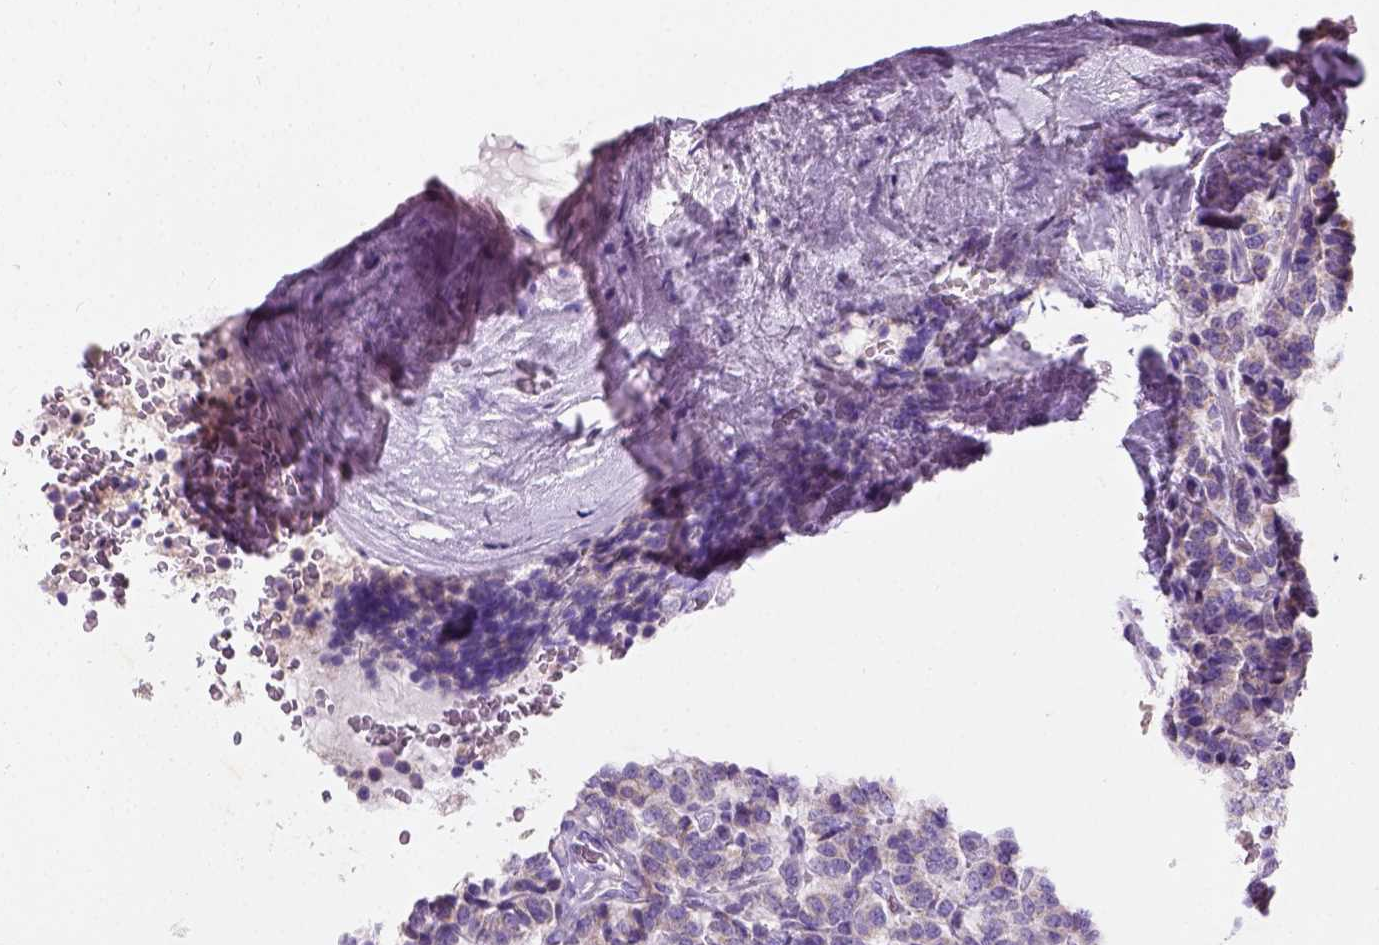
{"staining": {"intensity": "negative", "quantity": "none", "location": "none"}, "tissue": "carcinoid", "cell_type": "Tumor cells", "image_type": "cancer", "snomed": [{"axis": "morphology", "description": "Carcinoid, malignant, NOS"}, {"axis": "topography", "description": "Pancreas"}], "caption": "A high-resolution histopathology image shows immunohistochemistry staining of carcinoid, which reveals no significant staining in tumor cells.", "gene": "CHODL", "patient": {"sex": "male", "age": 36}}